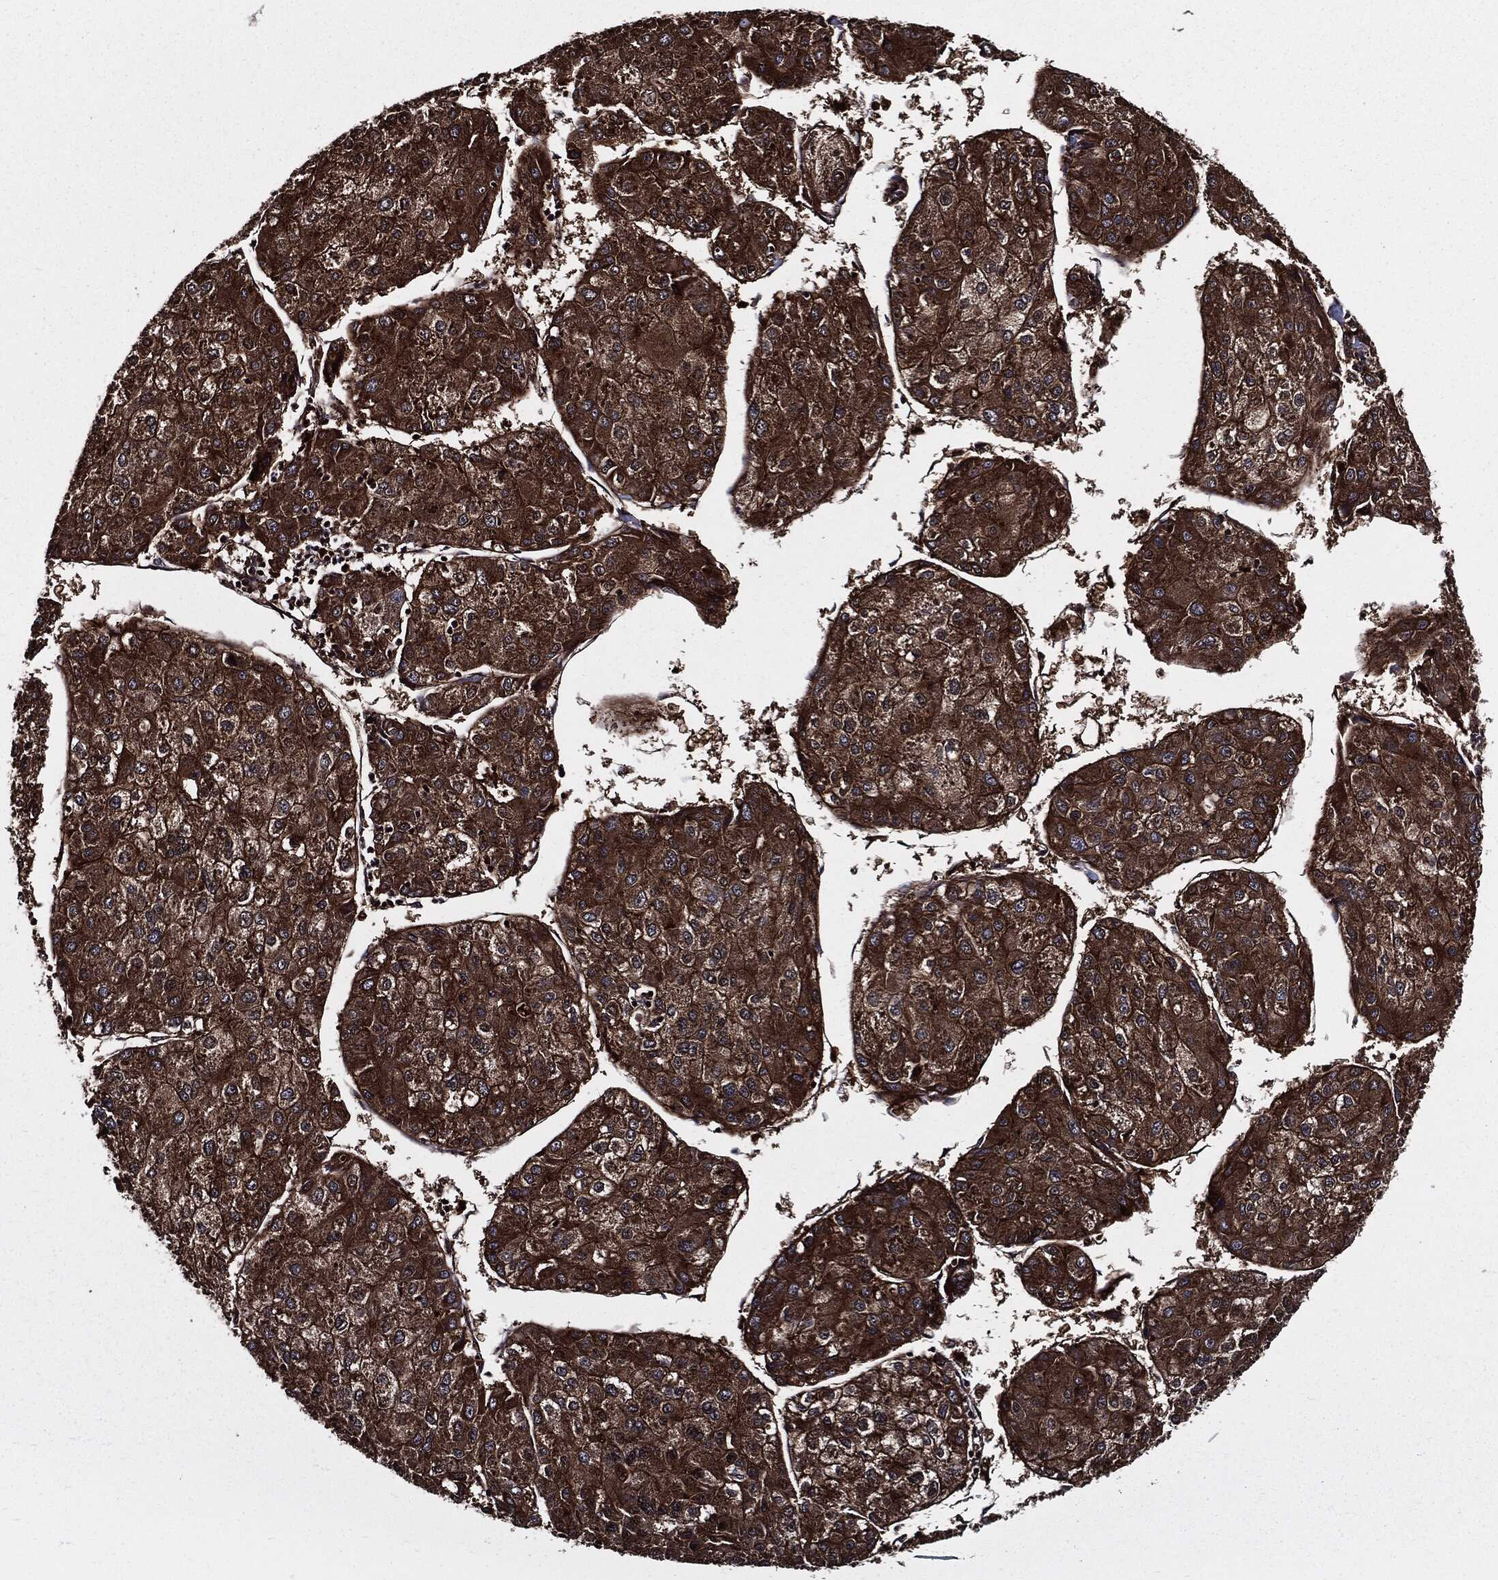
{"staining": {"intensity": "strong", "quantity": ">75%", "location": "cytoplasmic/membranous"}, "tissue": "liver cancer", "cell_type": "Tumor cells", "image_type": "cancer", "snomed": [{"axis": "morphology", "description": "Carcinoma, Hepatocellular, NOS"}, {"axis": "topography", "description": "Liver"}], "caption": "The micrograph exhibits staining of liver cancer, revealing strong cytoplasmic/membranous protein staining (brown color) within tumor cells.", "gene": "PDCD6IP", "patient": {"sex": "male", "age": 43}}